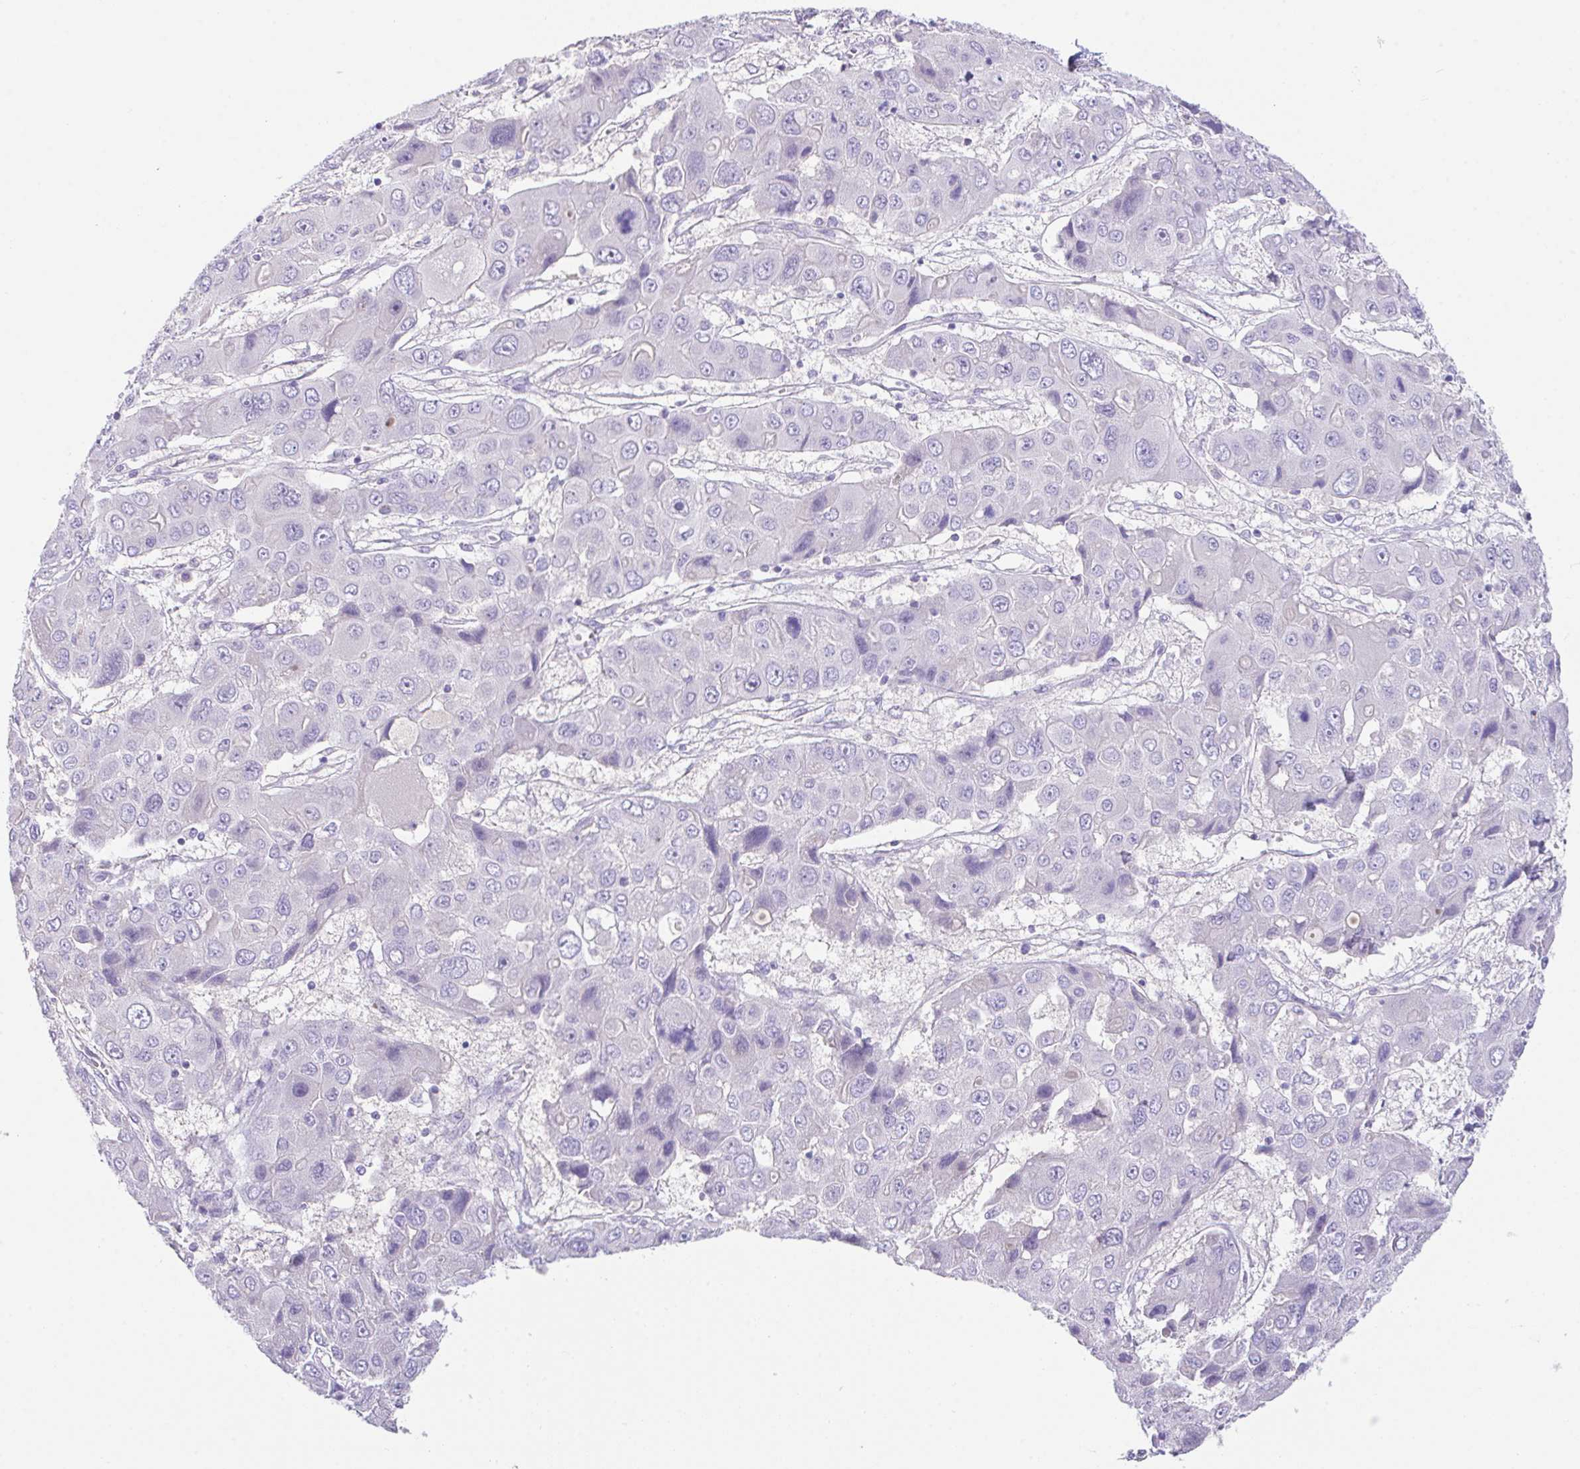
{"staining": {"intensity": "negative", "quantity": "none", "location": "none"}, "tissue": "liver cancer", "cell_type": "Tumor cells", "image_type": "cancer", "snomed": [{"axis": "morphology", "description": "Cholangiocarcinoma"}, {"axis": "topography", "description": "Liver"}], "caption": "IHC photomicrograph of liver cholangiocarcinoma stained for a protein (brown), which displays no expression in tumor cells.", "gene": "HACD4", "patient": {"sex": "male", "age": 67}}